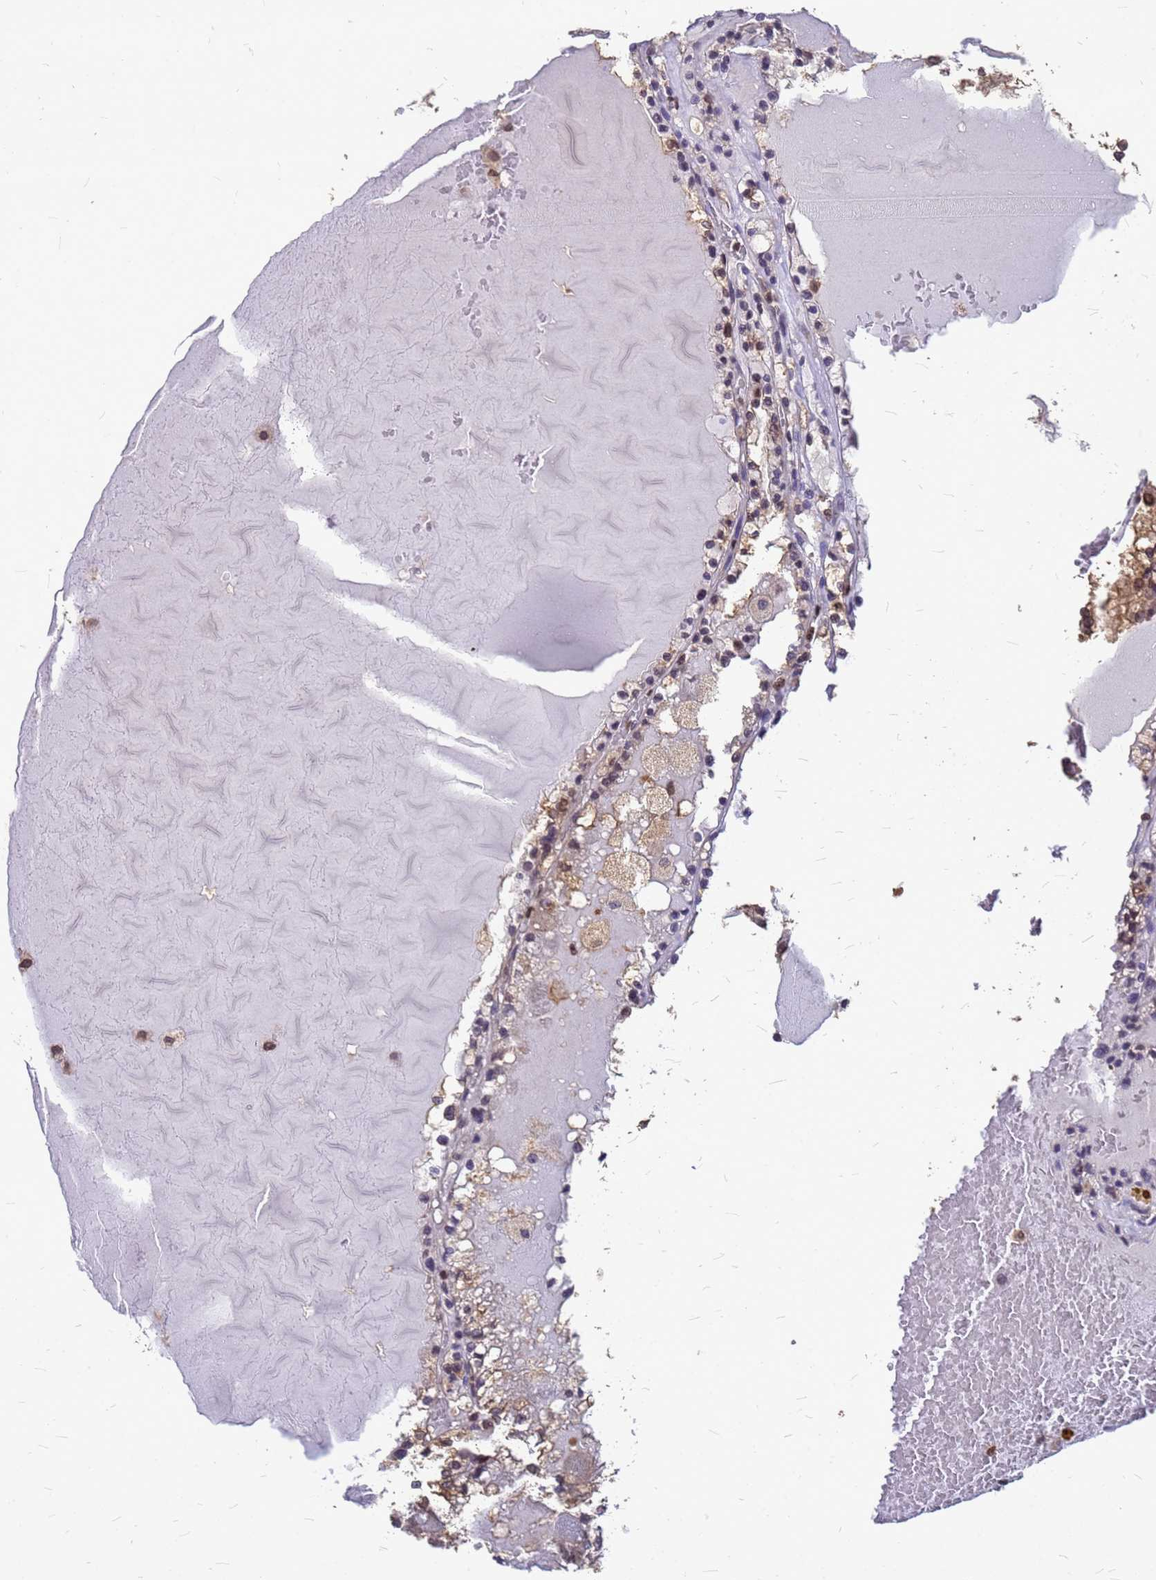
{"staining": {"intensity": "moderate", "quantity": "25%-75%", "location": "cytoplasmic/membranous,nuclear"}, "tissue": "renal cancer", "cell_type": "Tumor cells", "image_type": "cancer", "snomed": [{"axis": "morphology", "description": "Adenocarcinoma, NOS"}, {"axis": "topography", "description": "Kidney"}], "caption": "Protein analysis of adenocarcinoma (renal) tissue displays moderate cytoplasmic/membranous and nuclear staining in about 25%-75% of tumor cells.", "gene": "C1orf35", "patient": {"sex": "female", "age": 56}}